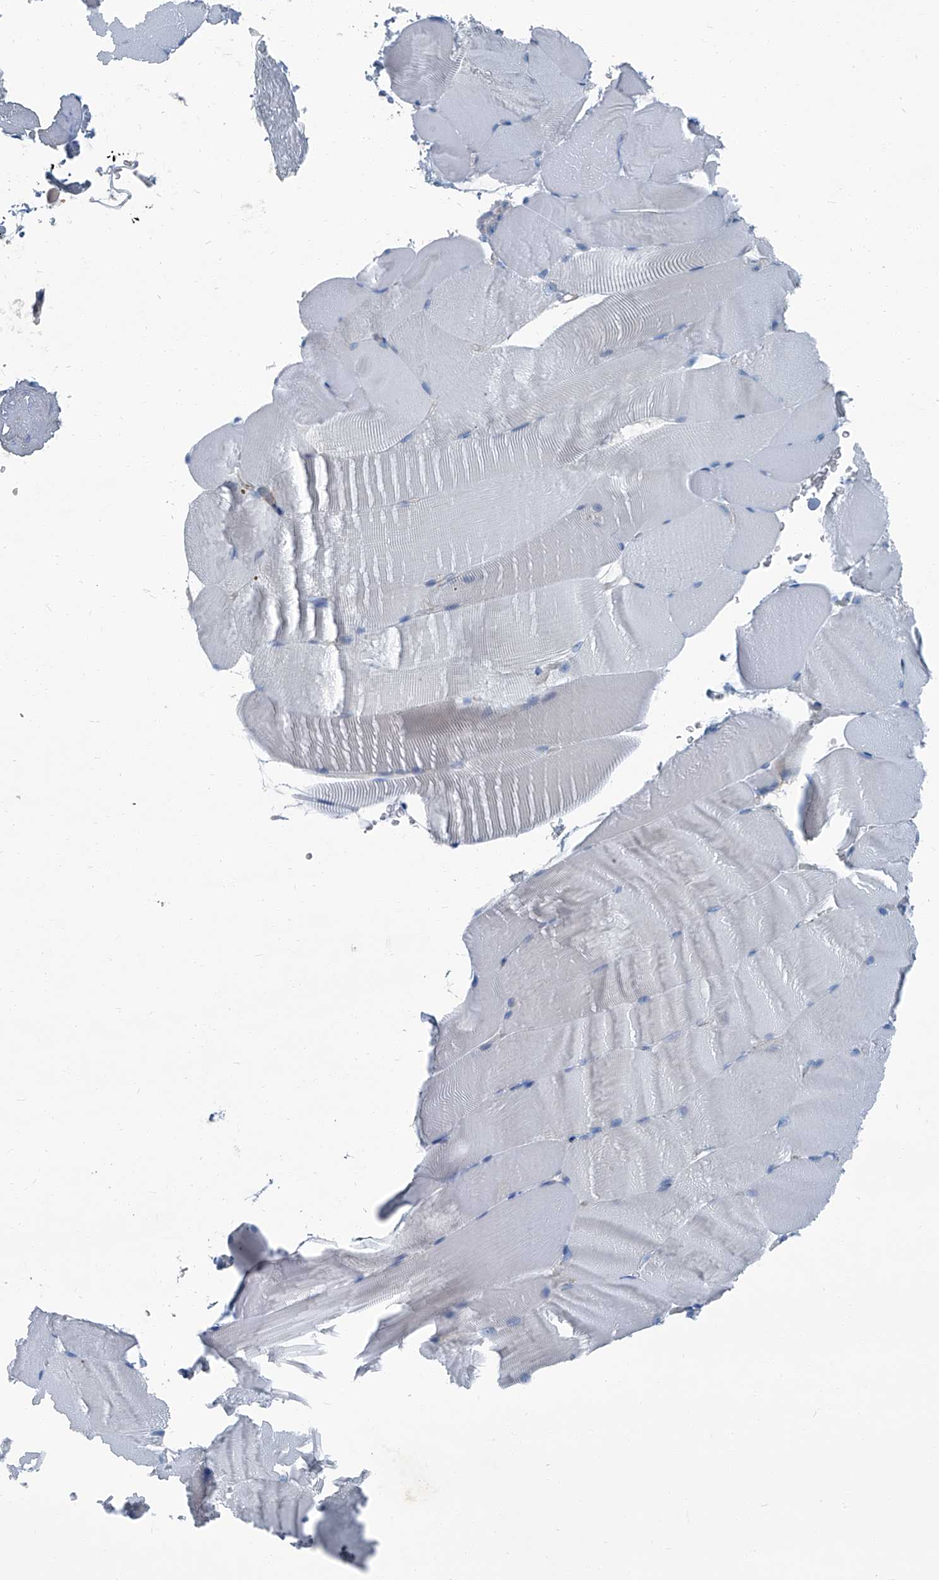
{"staining": {"intensity": "negative", "quantity": "none", "location": "none"}, "tissue": "skeletal muscle", "cell_type": "Myocytes", "image_type": "normal", "snomed": [{"axis": "morphology", "description": "Normal tissue, NOS"}, {"axis": "topography", "description": "Skeletal muscle"}, {"axis": "topography", "description": "Parathyroid gland"}], "caption": "Myocytes are negative for brown protein staining in benign skeletal muscle. (DAB (3,3'-diaminobenzidine) immunohistochemistry, high magnification).", "gene": "SEPTIN7", "patient": {"sex": "female", "age": 37}}